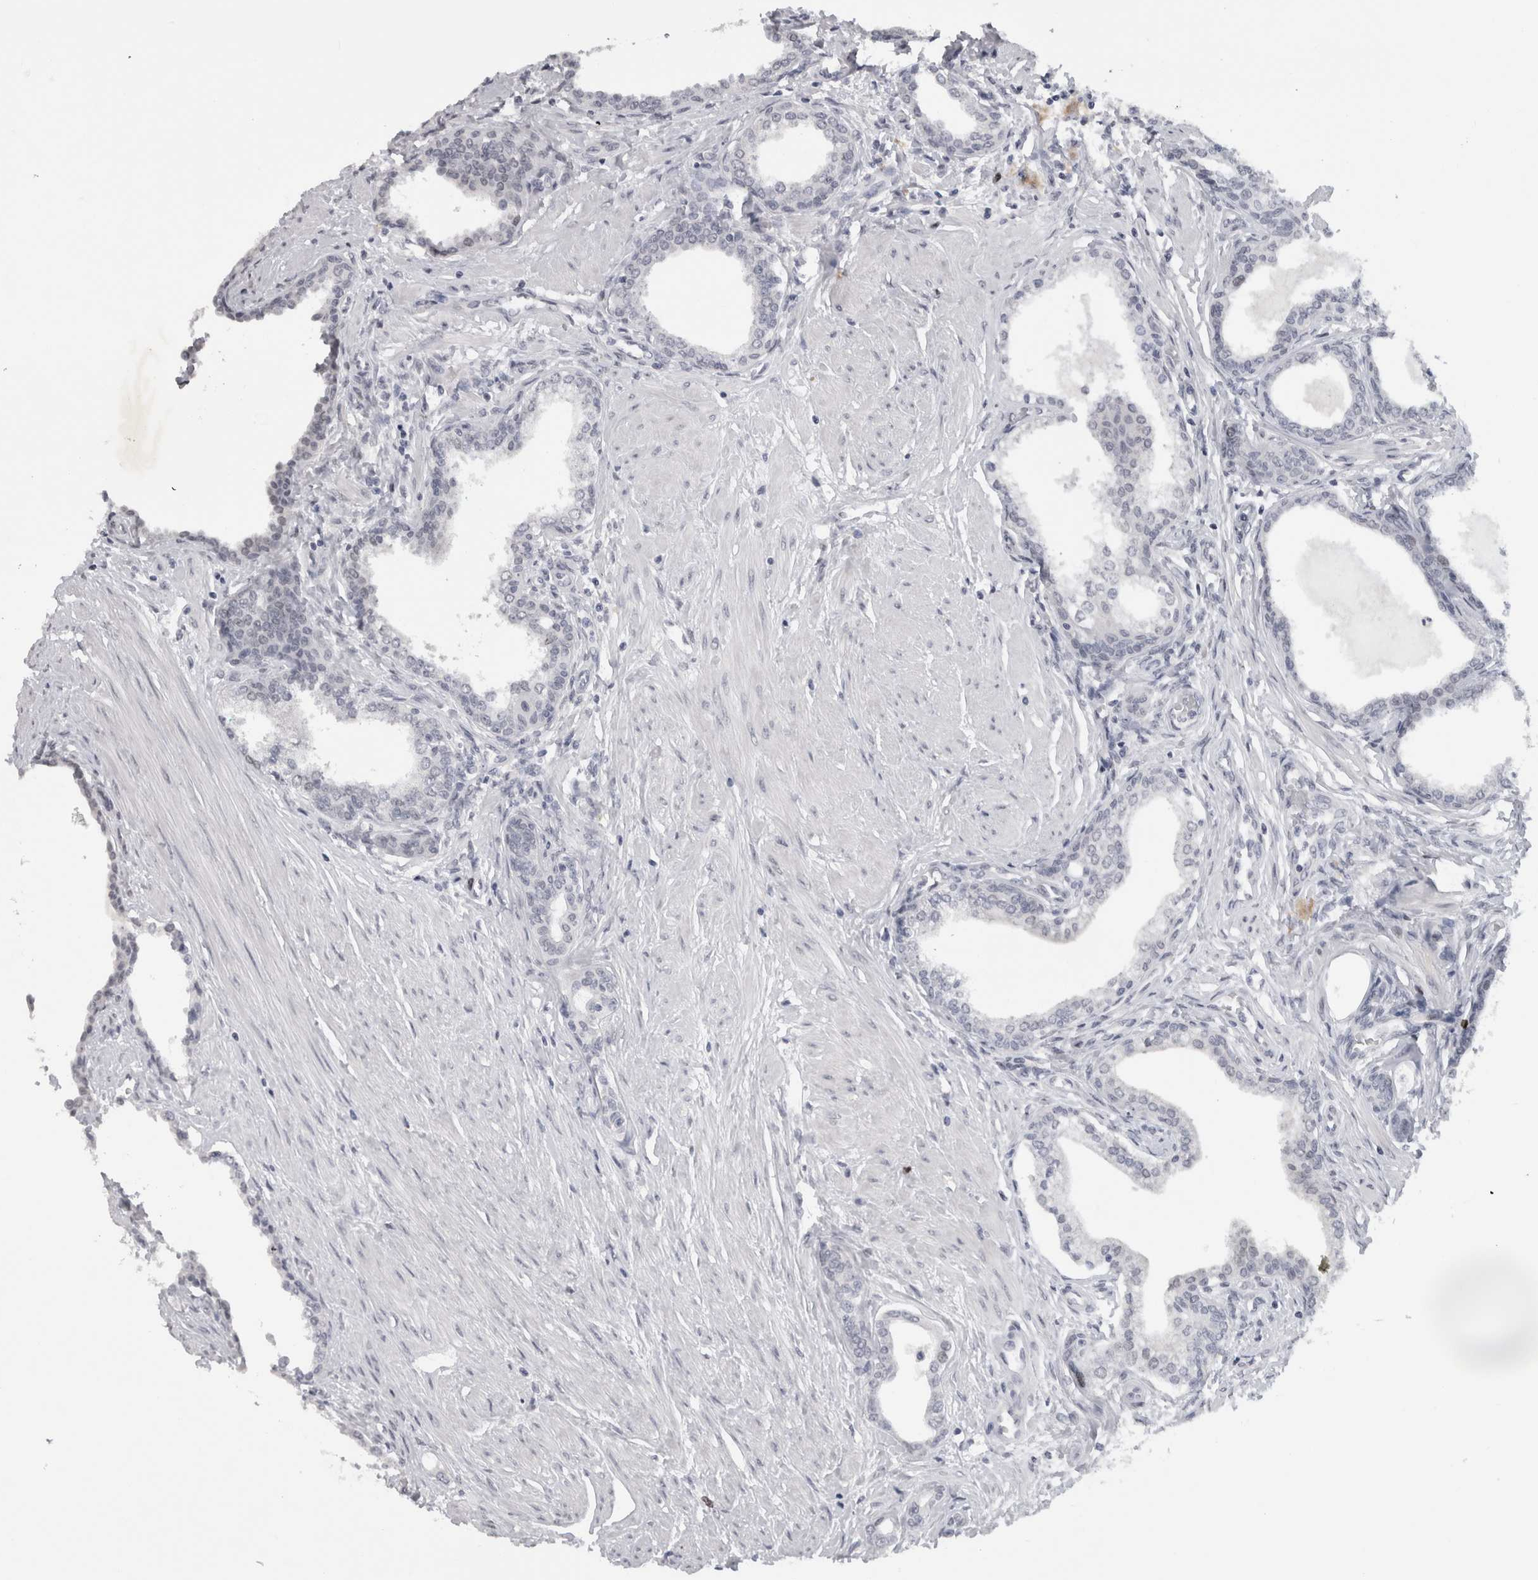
{"staining": {"intensity": "negative", "quantity": "none", "location": "none"}, "tissue": "prostate cancer", "cell_type": "Tumor cells", "image_type": "cancer", "snomed": [{"axis": "morphology", "description": "Adenocarcinoma, High grade"}, {"axis": "topography", "description": "Prostate"}], "caption": "This is a histopathology image of immunohistochemistry (IHC) staining of prostate adenocarcinoma (high-grade), which shows no staining in tumor cells.", "gene": "KIF18B", "patient": {"sex": "male", "age": 52}}